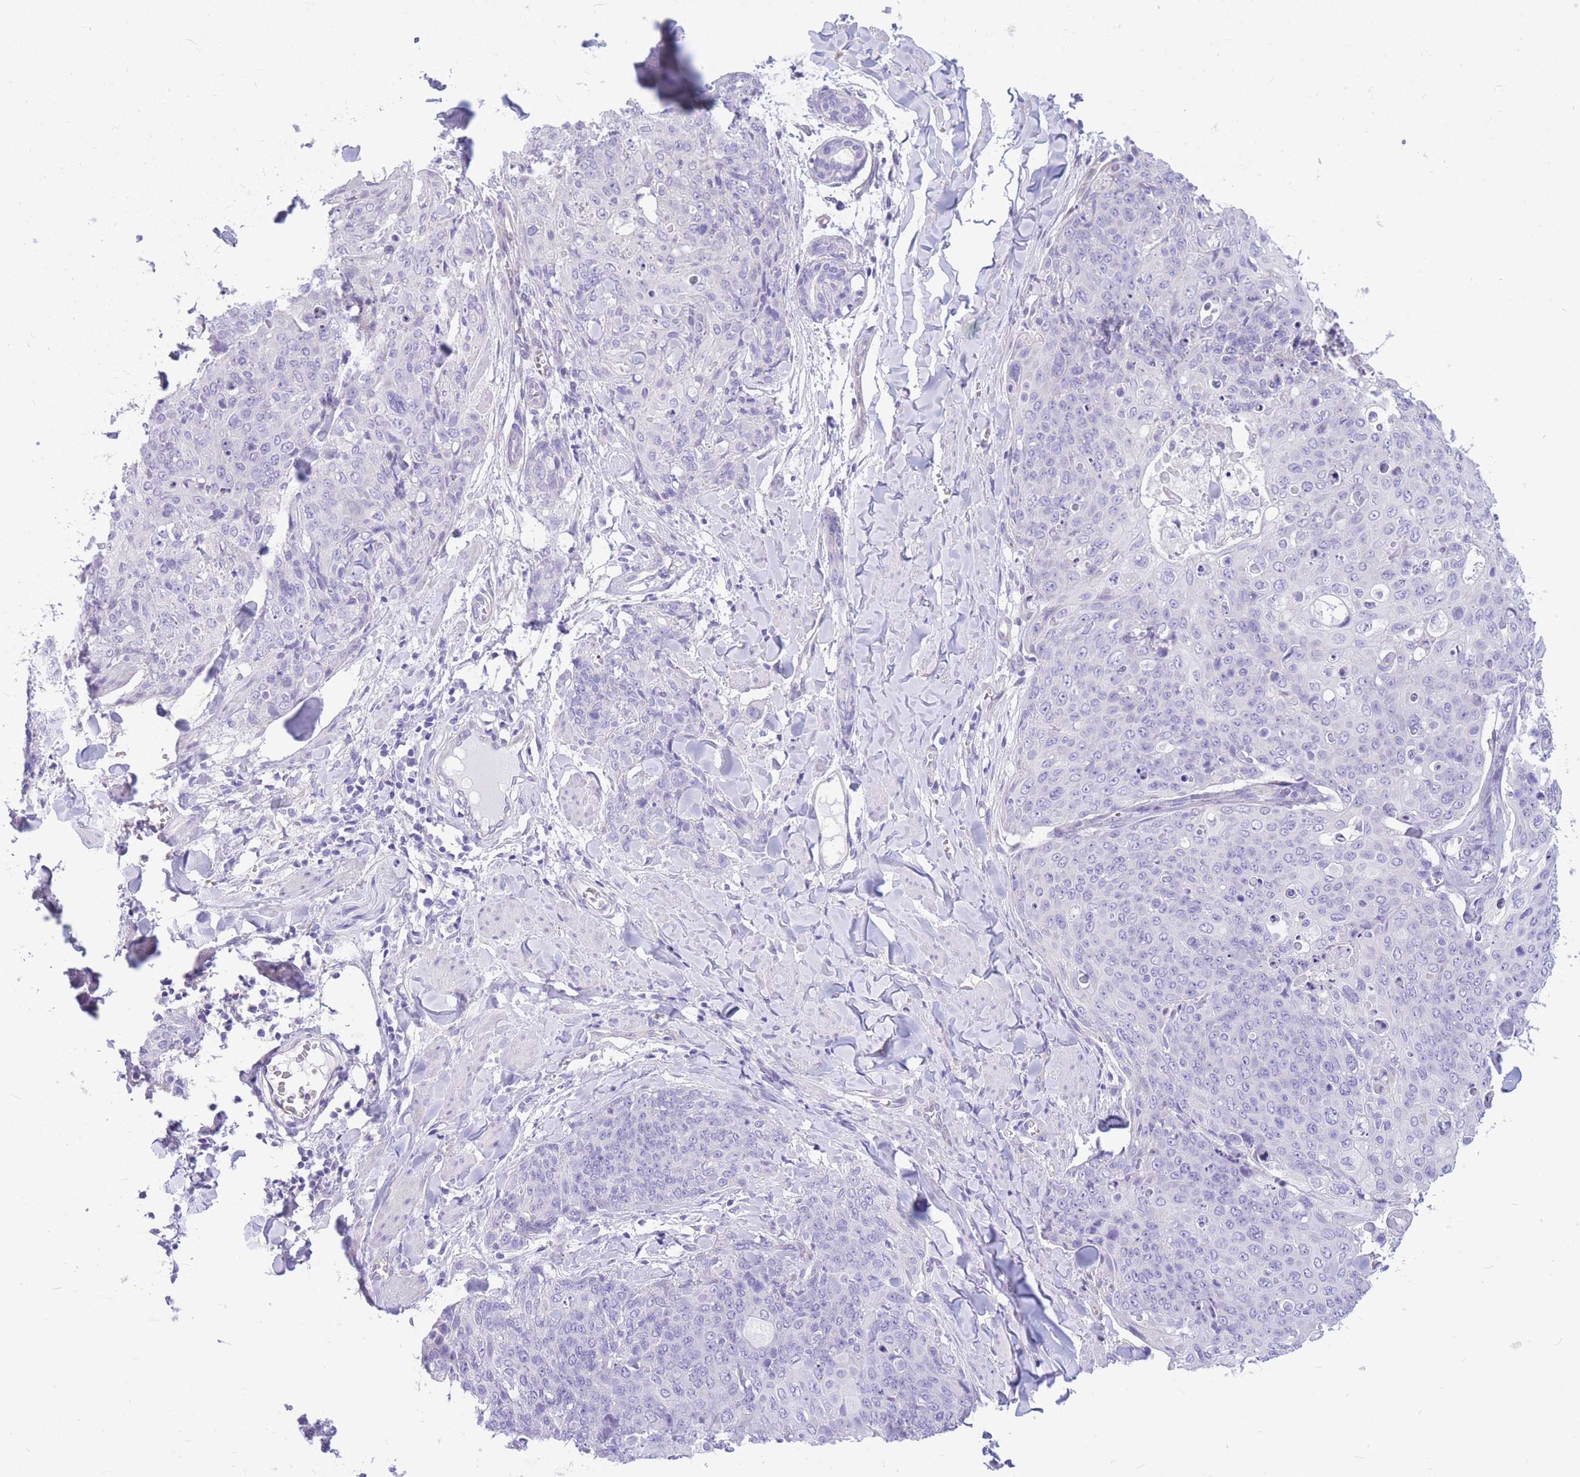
{"staining": {"intensity": "negative", "quantity": "none", "location": "none"}, "tissue": "skin cancer", "cell_type": "Tumor cells", "image_type": "cancer", "snomed": [{"axis": "morphology", "description": "Squamous cell carcinoma, NOS"}, {"axis": "topography", "description": "Skin"}, {"axis": "topography", "description": "Vulva"}], "caption": "Tumor cells show no significant protein positivity in squamous cell carcinoma (skin).", "gene": "ZNF311", "patient": {"sex": "female", "age": 85}}